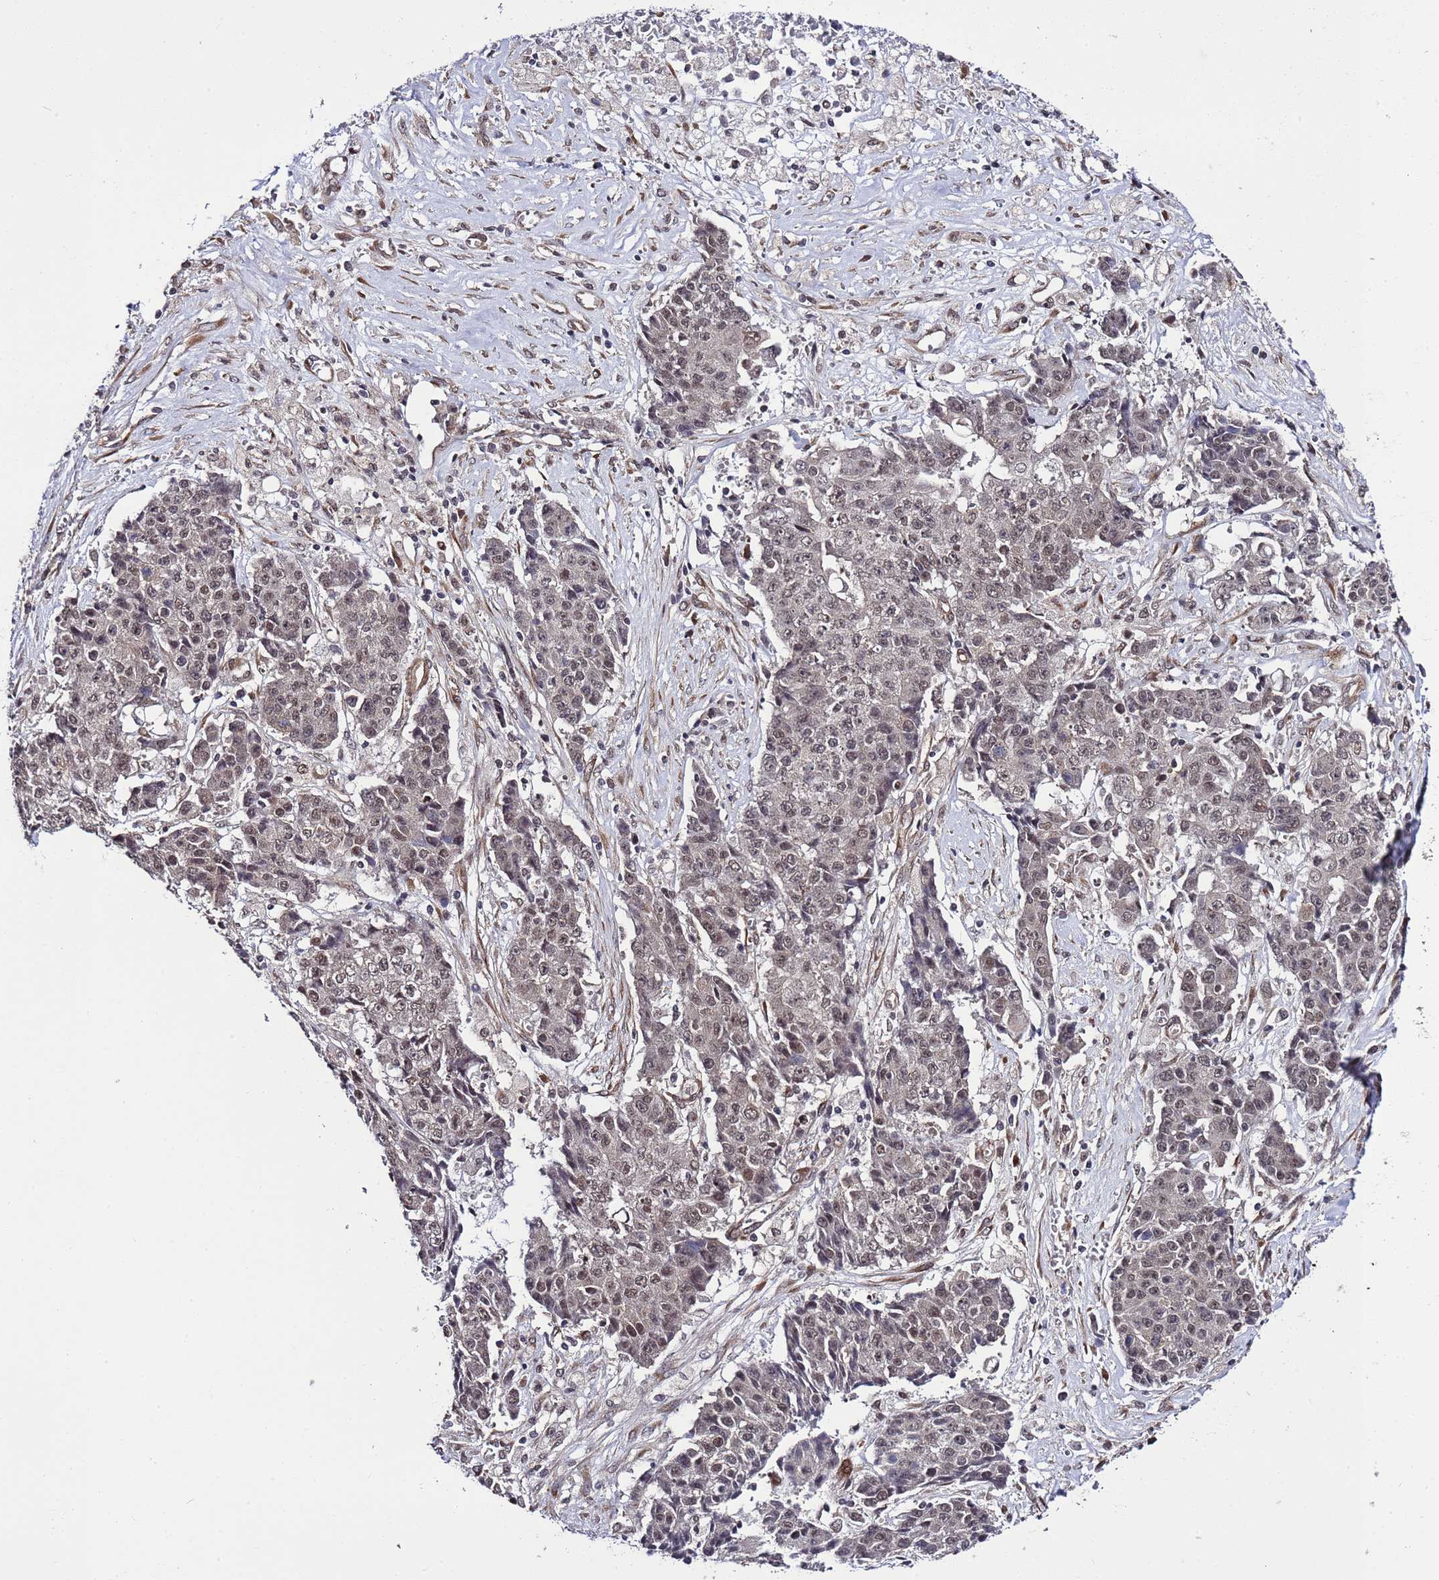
{"staining": {"intensity": "weak", "quantity": ">75%", "location": "nuclear"}, "tissue": "ovarian cancer", "cell_type": "Tumor cells", "image_type": "cancer", "snomed": [{"axis": "morphology", "description": "Carcinoma, endometroid"}, {"axis": "topography", "description": "Ovary"}], "caption": "Immunohistochemical staining of ovarian cancer exhibits weak nuclear protein expression in approximately >75% of tumor cells. (DAB (3,3'-diaminobenzidine) = brown stain, brightfield microscopy at high magnification).", "gene": "POLR2D", "patient": {"sex": "female", "age": 42}}